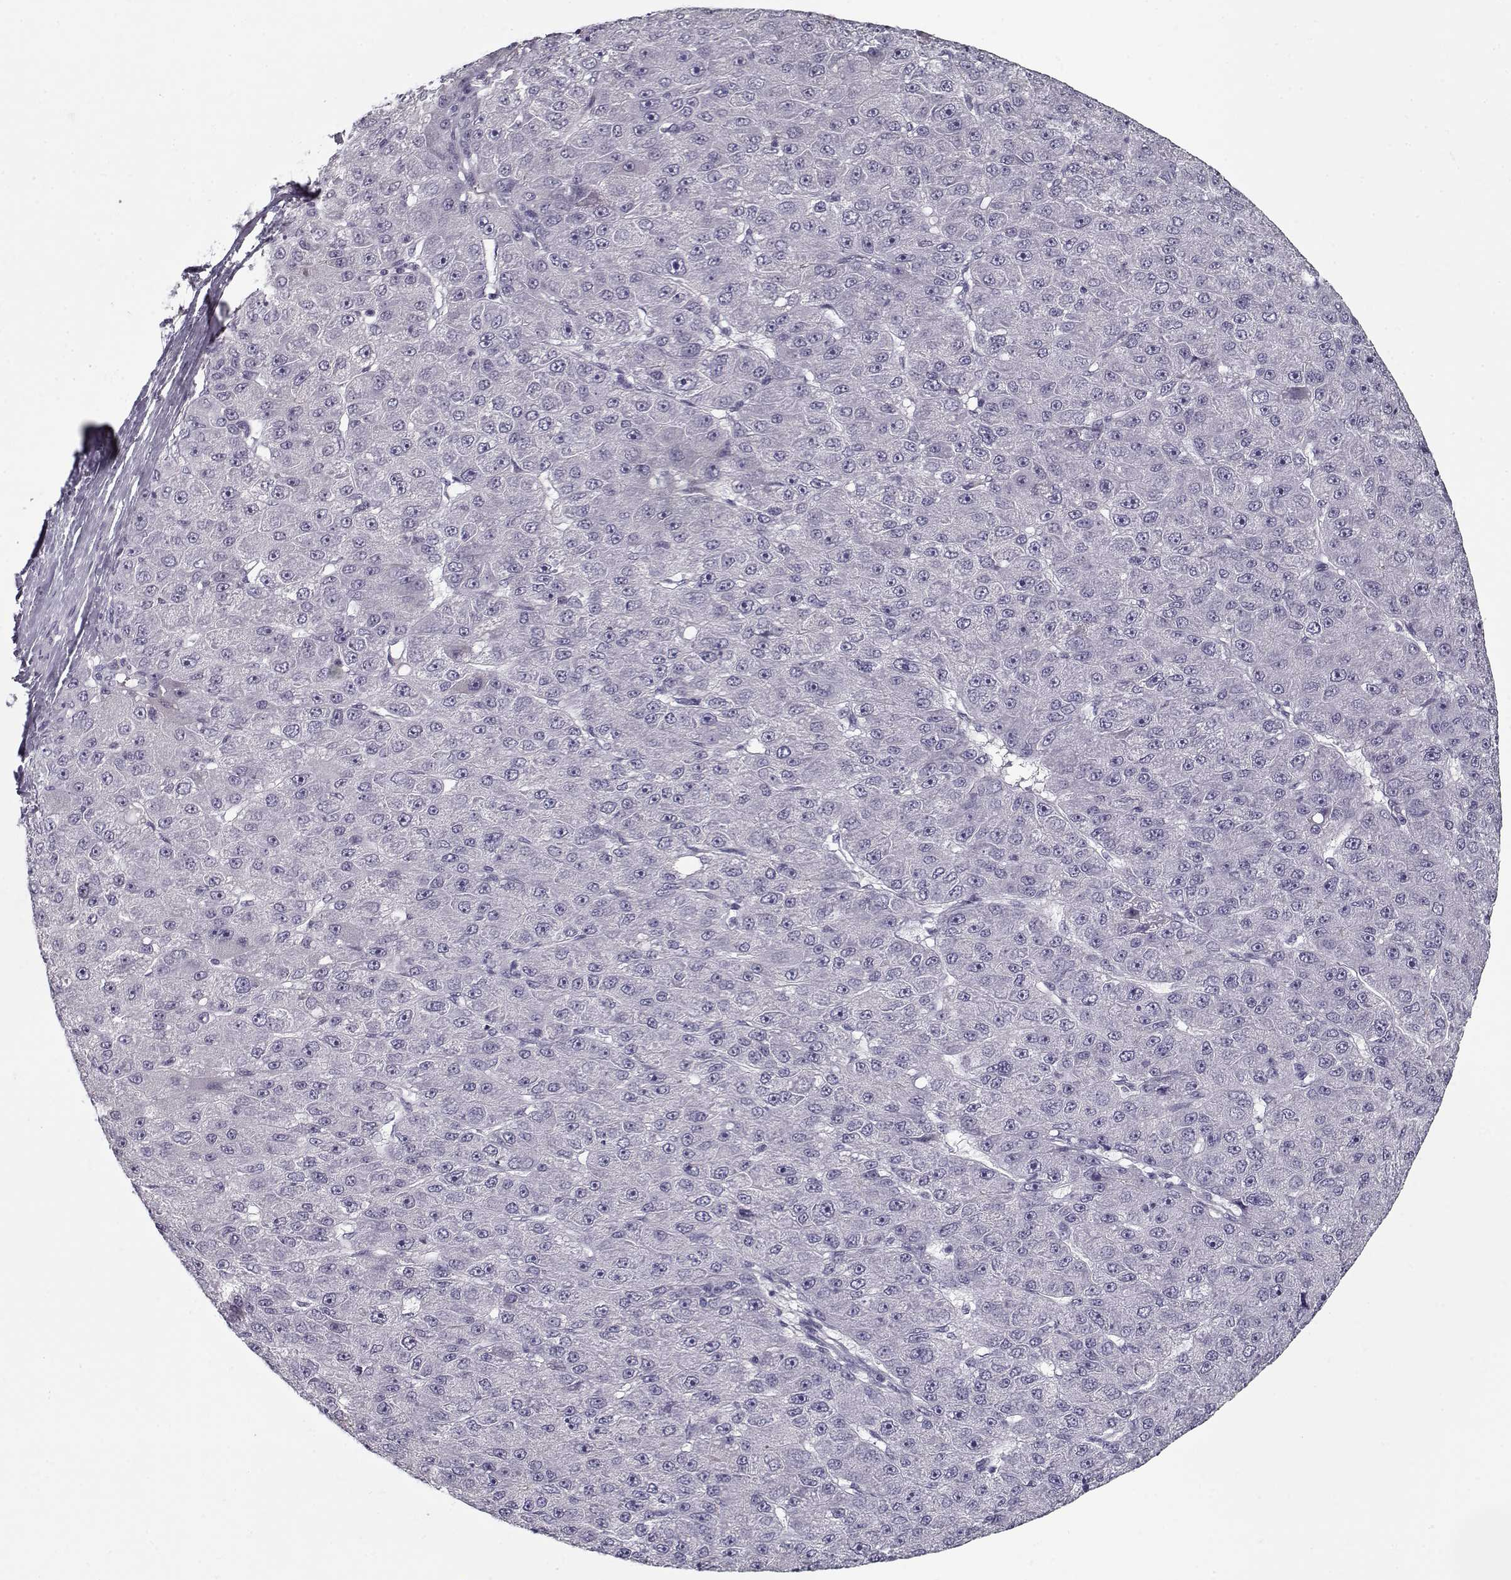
{"staining": {"intensity": "negative", "quantity": "none", "location": "none"}, "tissue": "liver cancer", "cell_type": "Tumor cells", "image_type": "cancer", "snomed": [{"axis": "morphology", "description": "Carcinoma, Hepatocellular, NOS"}, {"axis": "topography", "description": "Liver"}], "caption": "There is no significant staining in tumor cells of liver cancer (hepatocellular carcinoma).", "gene": "SPACA9", "patient": {"sex": "male", "age": 67}}